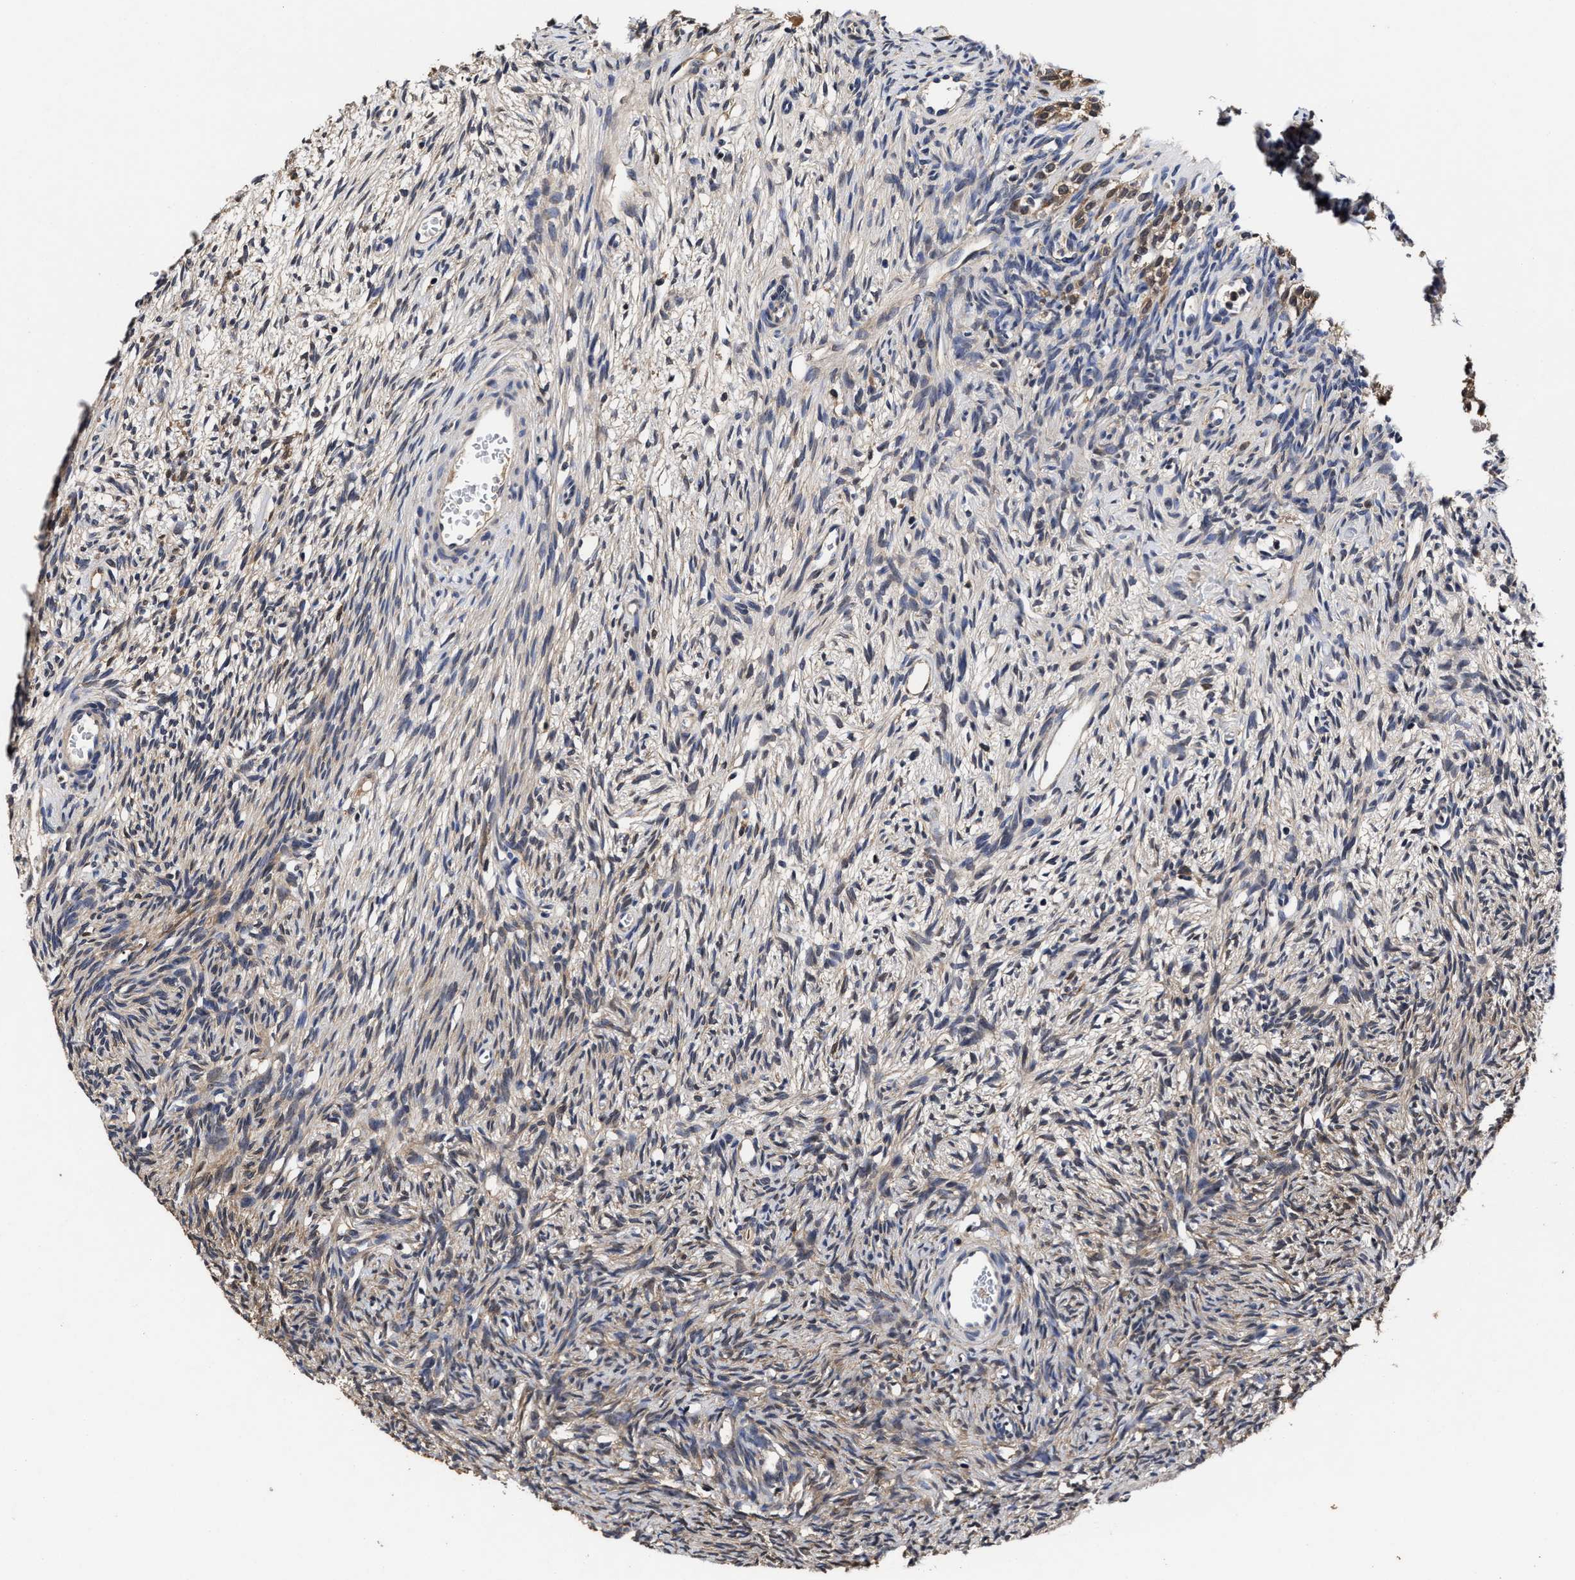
{"staining": {"intensity": "moderate", "quantity": "<25%", "location": "cytoplasmic/membranous"}, "tissue": "ovary", "cell_type": "Ovarian stroma cells", "image_type": "normal", "snomed": [{"axis": "morphology", "description": "Normal tissue, NOS"}, {"axis": "topography", "description": "Ovary"}], "caption": "Moderate cytoplasmic/membranous protein expression is appreciated in about <25% of ovarian stroma cells in ovary. Using DAB (brown) and hematoxylin (blue) stains, captured at high magnification using brightfield microscopy.", "gene": "SOCS5", "patient": {"sex": "female", "age": 33}}